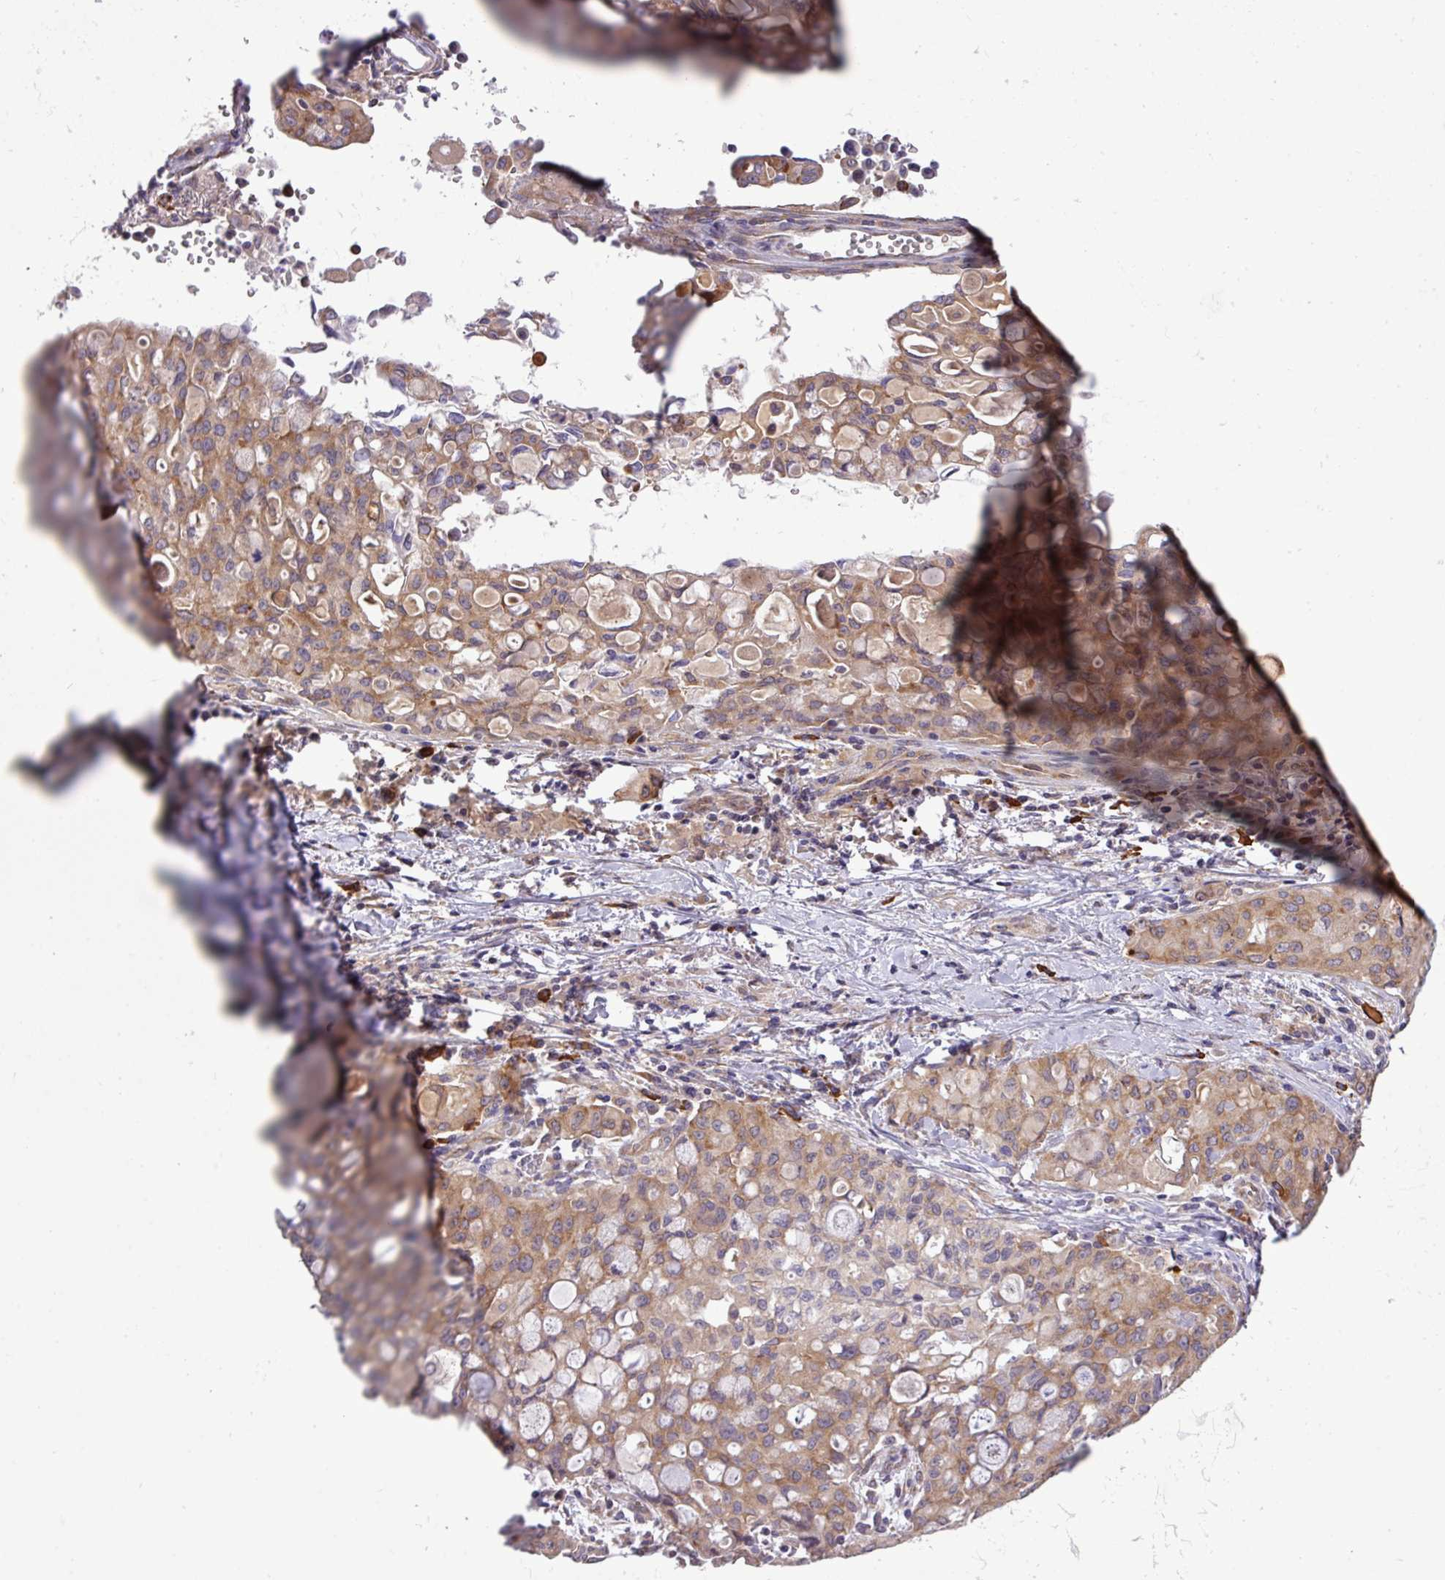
{"staining": {"intensity": "moderate", "quantity": ">75%", "location": "cytoplasmic/membranous"}, "tissue": "lung cancer", "cell_type": "Tumor cells", "image_type": "cancer", "snomed": [{"axis": "morphology", "description": "Adenocarcinoma, NOS"}, {"axis": "topography", "description": "Lung"}], "caption": "This histopathology image displays immunohistochemistry staining of human lung adenocarcinoma, with medium moderate cytoplasmic/membranous staining in about >75% of tumor cells.", "gene": "FAM222B", "patient": {"sex": "female", "age": 44}}